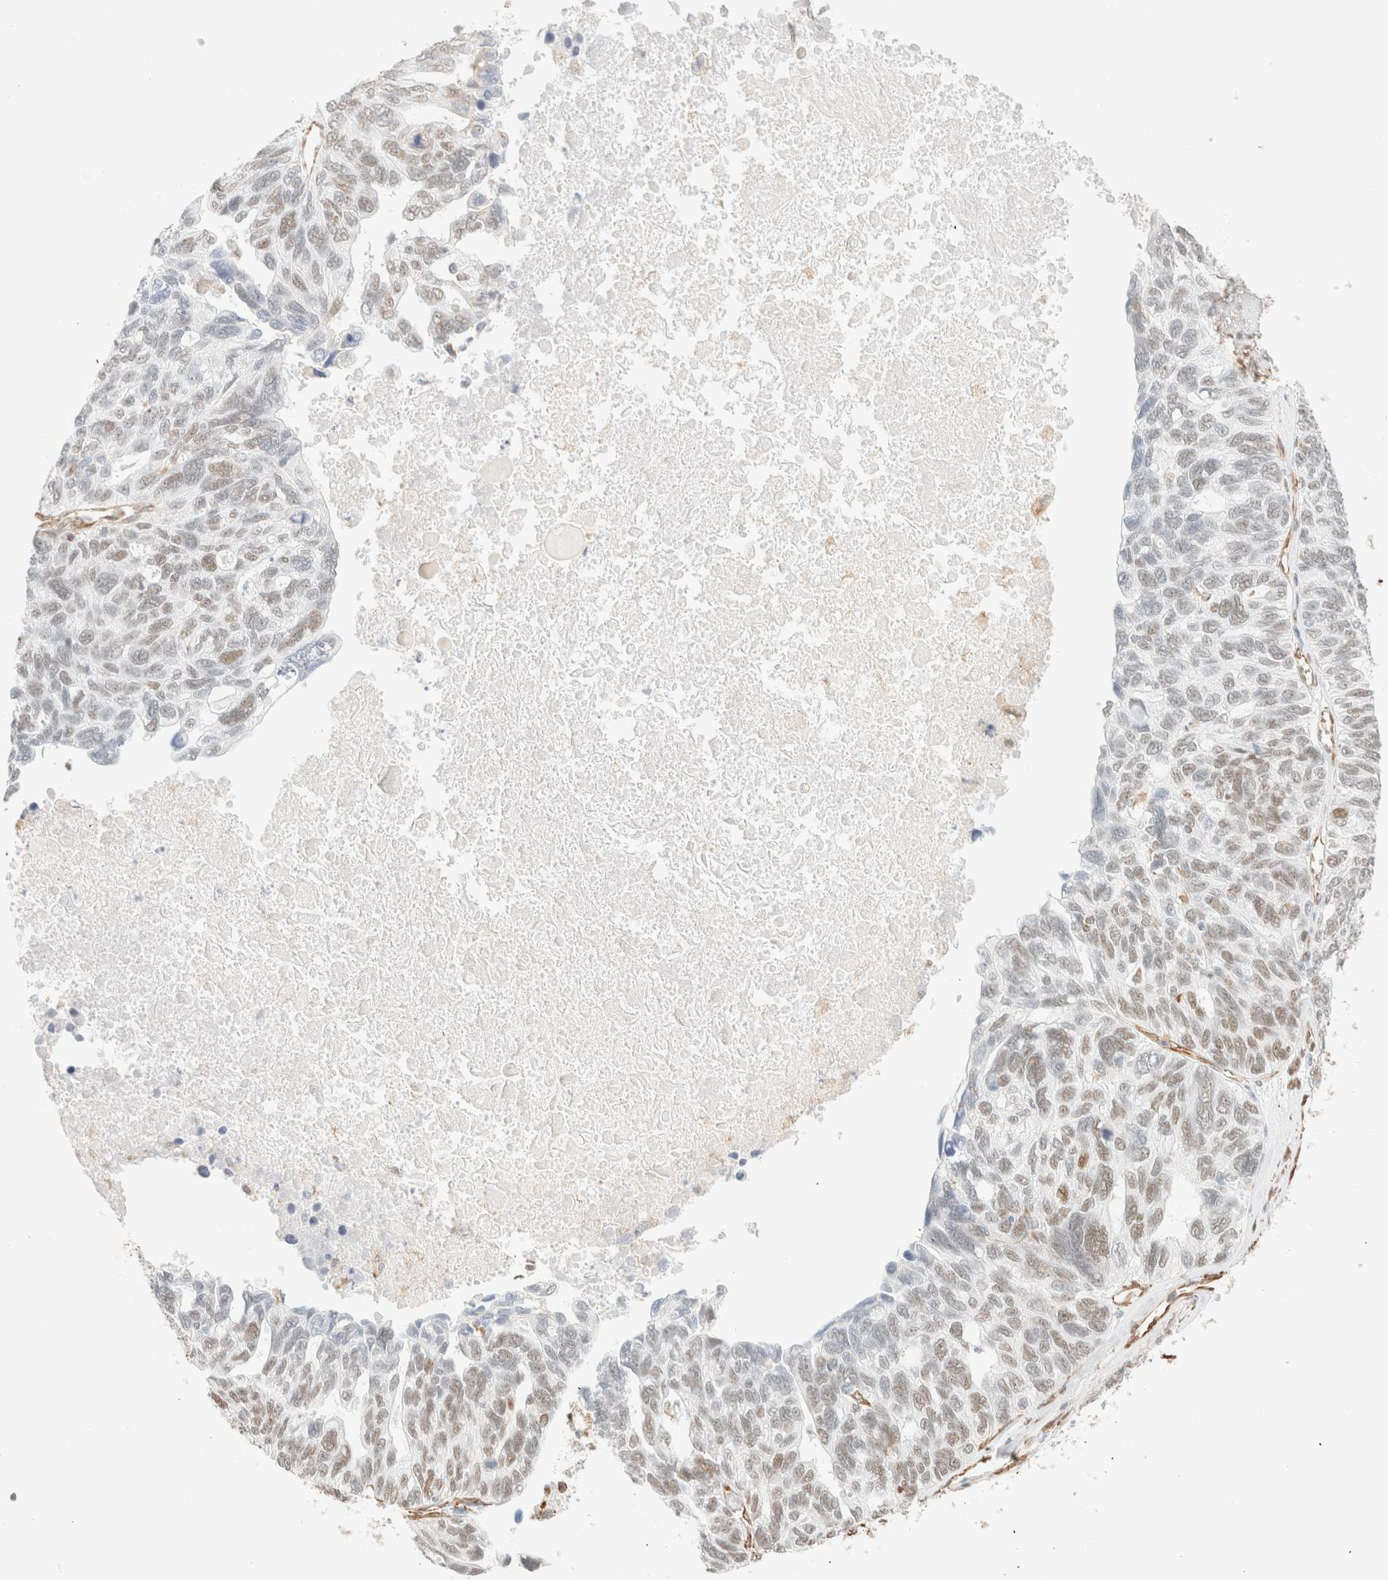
{"staining": {"intensity": "weak", "quantity": "25%-75%", "location": "nuclear"}, "tissue": "ovarian cancer", "cell_type": "Tumor cells", "image_type": "cancer", "snomed": [{"axis": "morphology", "description": "Cystadenocarcinoma, serous, NOS"}, {"axis": "topography", "description": "Ovary"}], "caption": "Weak nuclear protein positivity is appreciated in approximately 25%-75% of tumor cells in ovarian serous cystadenocarcinoma.", "gene": "ZSCAN18", "patient": {"sex": "female", "age": 79}}